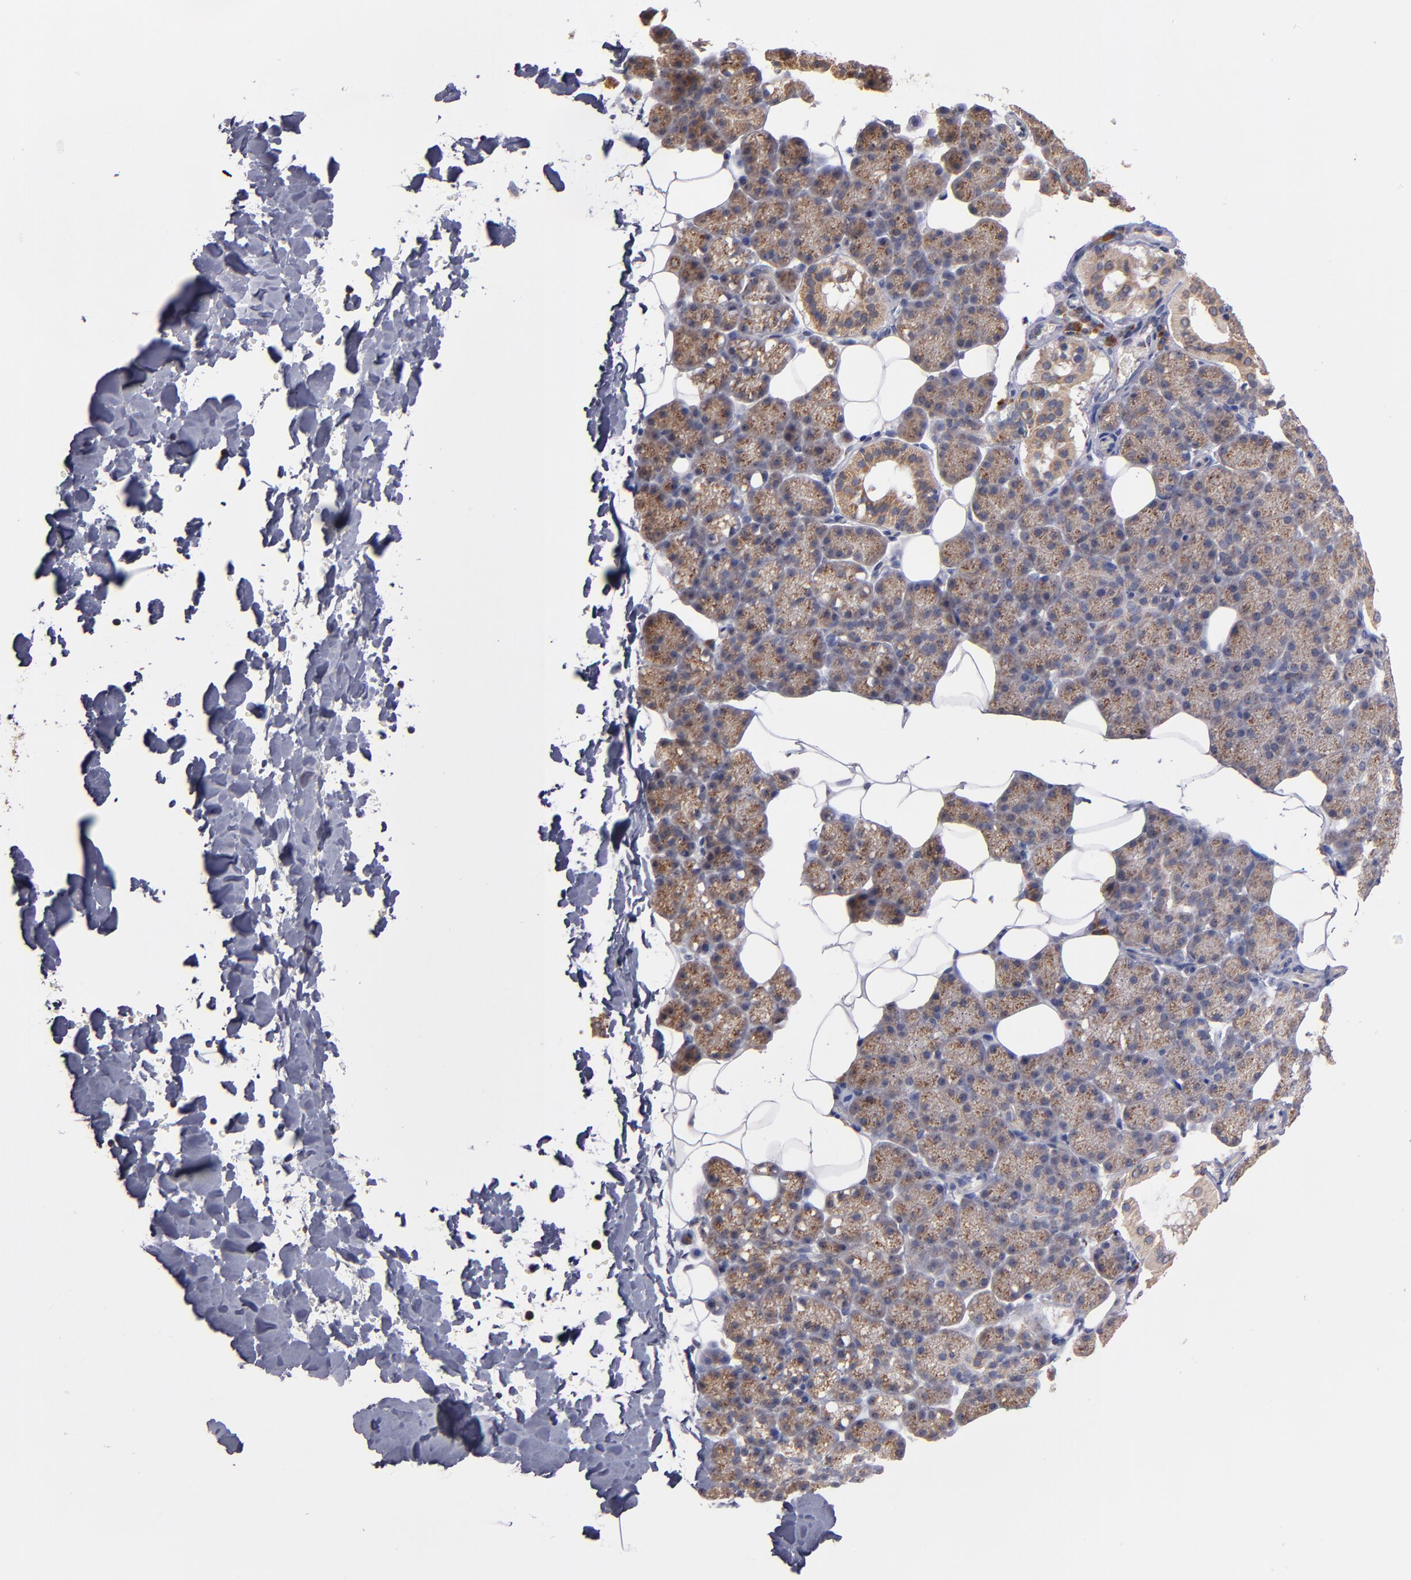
{"staining": {"intensity": "moderate", "quantity": ">75%", "location": "cytoplasmic/membranous"}, "tissue": "salivary gland", "cell_type": "Glandular cells", "image_type": "normal", "snomed": [{"axis": "morphology", "description": "Normal tissue, NOS"}, {"axis": "topography", "description": "Lymph node"}, {"axis": "topography", "description": "Salivary gland"}], "caption": "Immunohistochemistry of benign salivary gland reveals medium levels of moderate cytoplasmic/membranous expression in approximately >75% of glandular cells. Immunohistochemistry (ihc) stains the protein in brown and the nuclei are stained blue.", "gene": "DIABLO", "patient": {"sex": "male", "age": 8}}